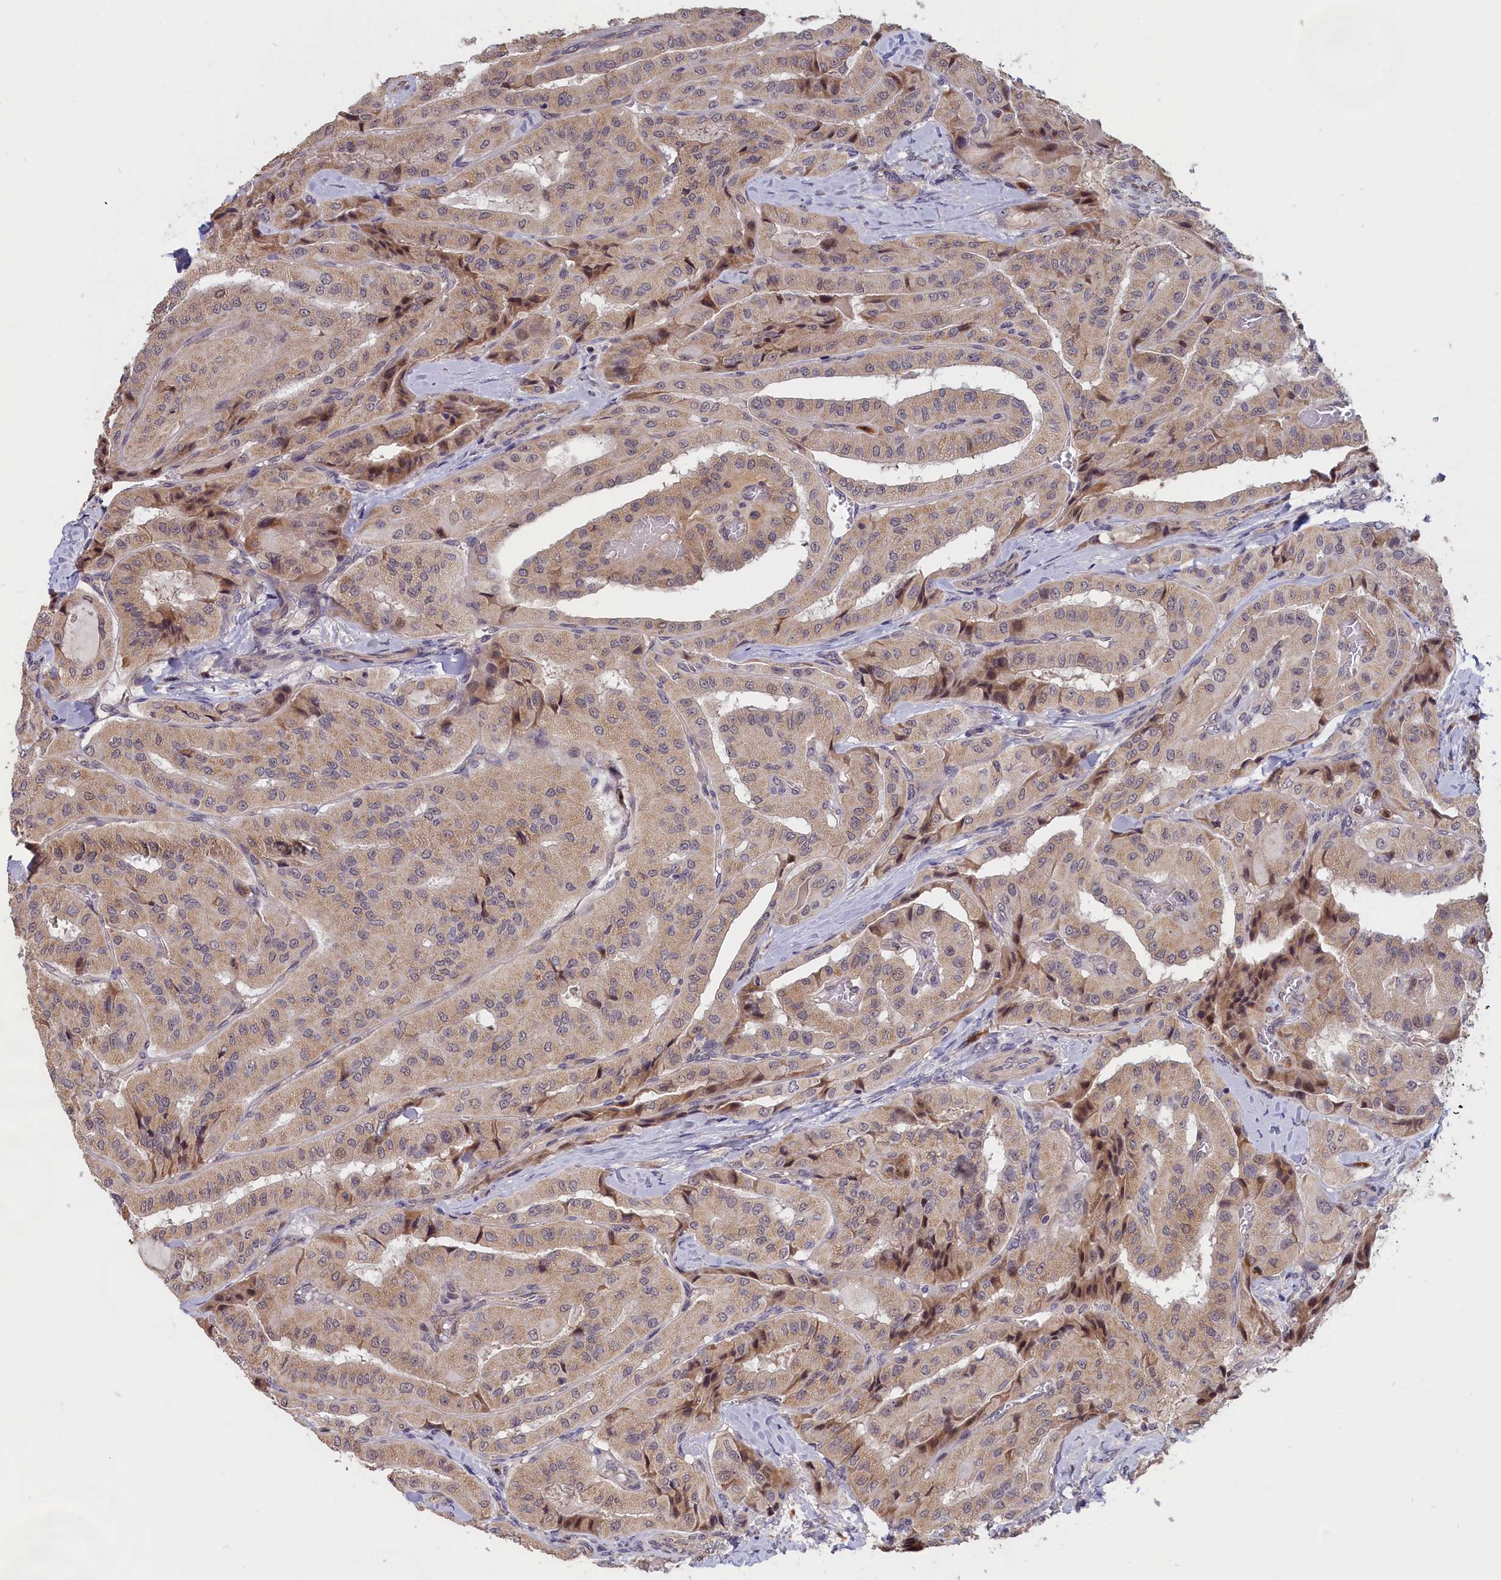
{"staining": {"intensity": "weak", "quantity": ">75%", "location": "cytoplasmic/membranous"}, "tissue": "thyroid cancer", "cell_type": "Tumor cells", "image_type": "cancer", "snomed": [{"axis": "morphology", "description": "Normal tissue, NOS"}, {"axis": "morphology", "description": "Papillary adenocarcinoma, NOS"}, {"axis": "topography", "description": "Thyroid gland"}], "caption": "DAB (3,3'-diaminobenzidine) immunohistochemical staining of thyroid cancer (papillary adenocarcinoma) reveals weak cytoplasmic/membranous protein staining in about >75% of tumor cells.", "gene": "EPB41L4B", "patient": {"sex": "female", "age": 59}}